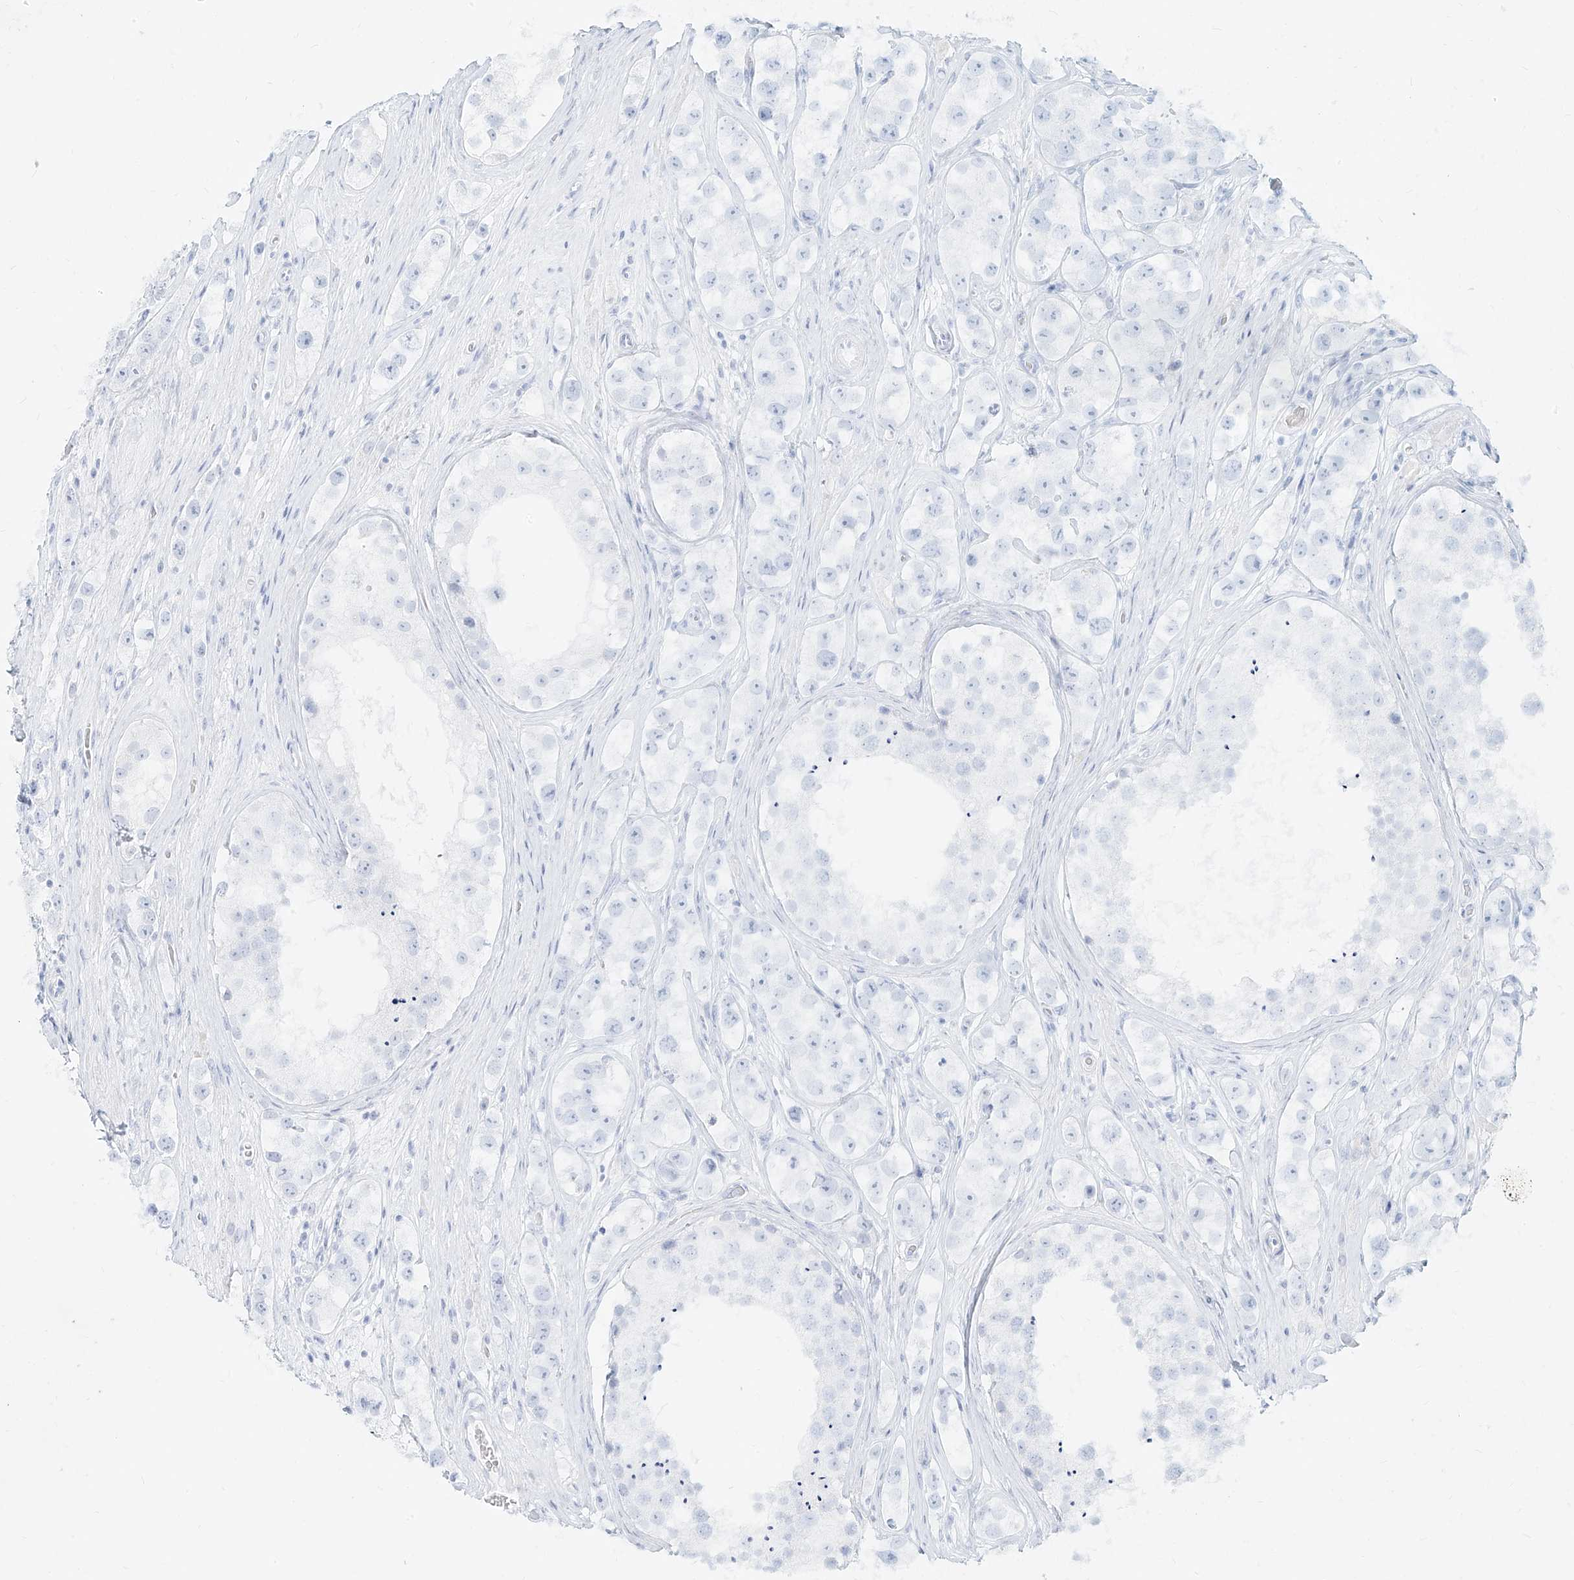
{"staining": {"intensity": "negative", "quantity": "none", "location": "none"}, "tissue": "testis cancer", "cell_type": "Tumor cells", "image_type": "cancer", "snomed": [{"axis": "morphology", "description": "Seminoma, NOS"}, {"axis": "topography", "description": "Testis"}], "caption": "Tumor cells show no significant staining in seminoma (testis).", "gene": "MTX2", "patient": {"sex": "male", "age": 28}}